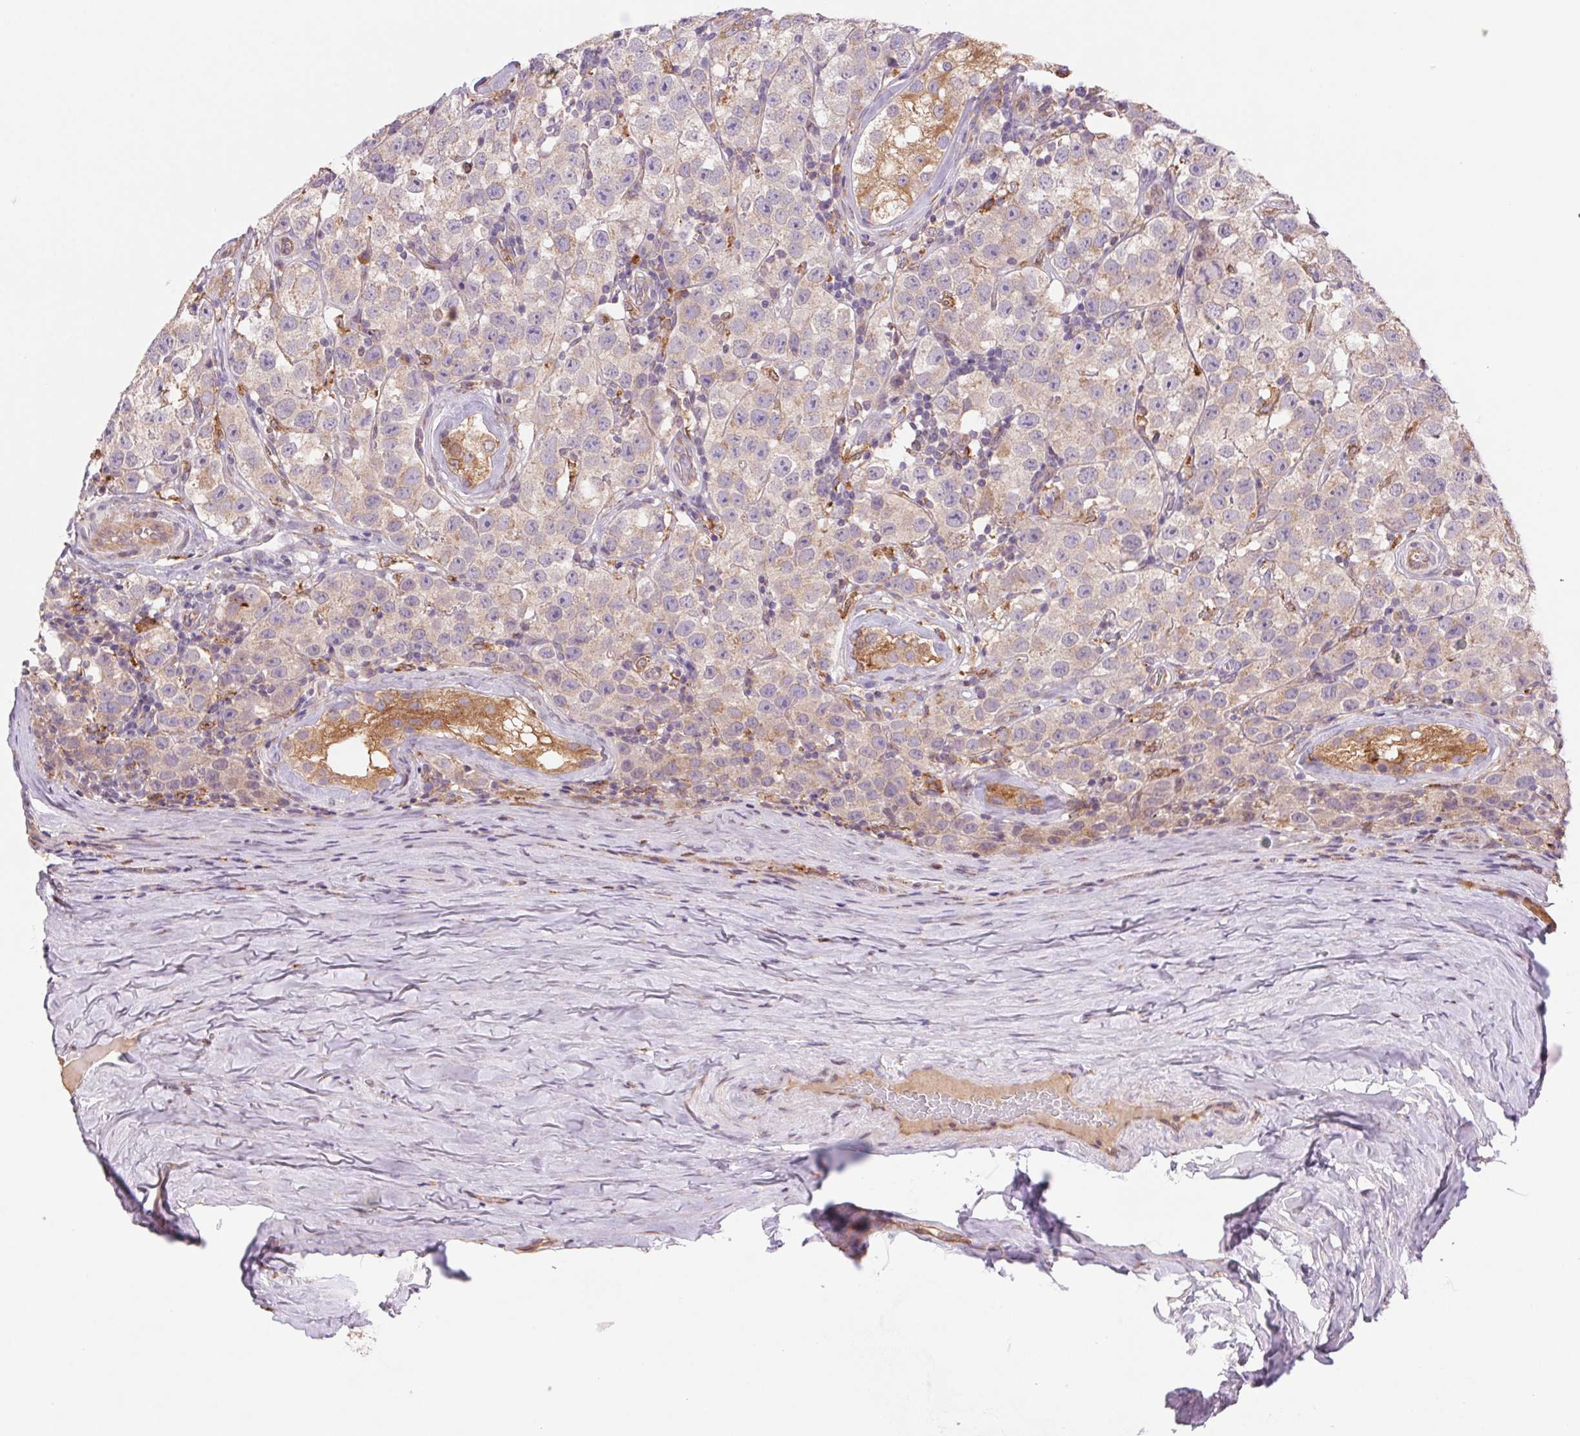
{"staining": {"intensity": "weak", "quantity": ">75%", "location": "cytoplasmic/membranous"}, "tissue": "testis cancer", "cell_type": "Tumor cells", "image_type": "cancer", "snomed": [{"axis": "morphology", "description": "Seminoma, NOS"}, {"axis": "topography", "description": "Testis"}], "caption": "Protein staining displays weak cytoplasmic/membranous staining in about >75% of tumor cells in testis seminoma.", "gene": "KLHL20", "patient": {"sex": "male", "age": 34}}